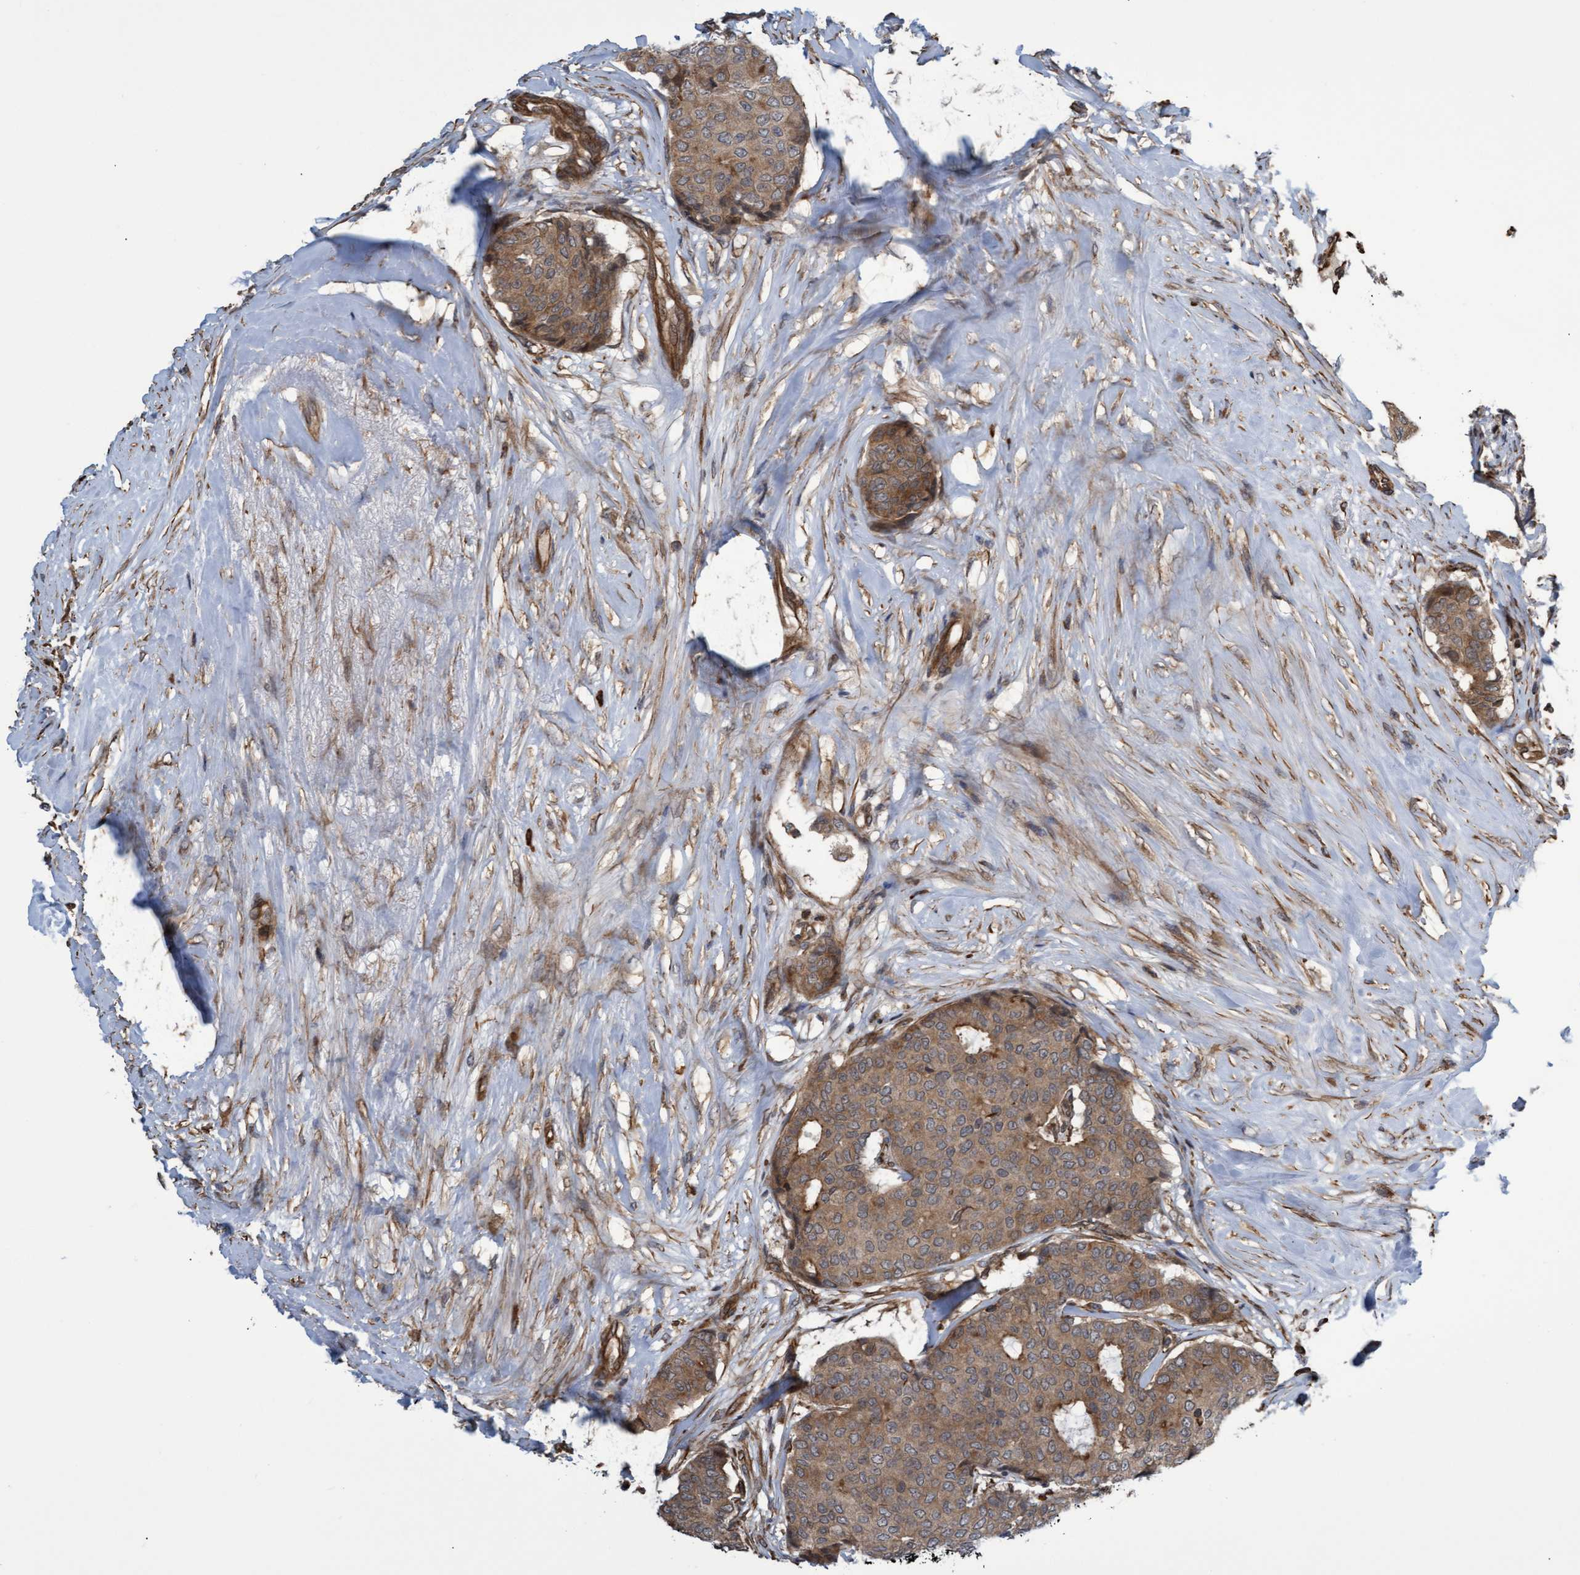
{"staining": {"intensity": "moderate", "quantity": ">75%", "location": "cytoplasmic/membranous"}, "tissue": "breast cancer", "cell_type": "Tumor cells", "image_type": "cancer", "snomed": [{"axis": "morphology", "description": "Duct carcinoma"}, {"axis": "topography", "description": "Breast"}], "caption": "A brown stain labels moderate cytoplasmic/membranous expression of a protein in human intraductal carcinoma (breast) tumor cells.", "gene": "TNFRSF10B", "patient": {"sex": "female", "age": 75}}